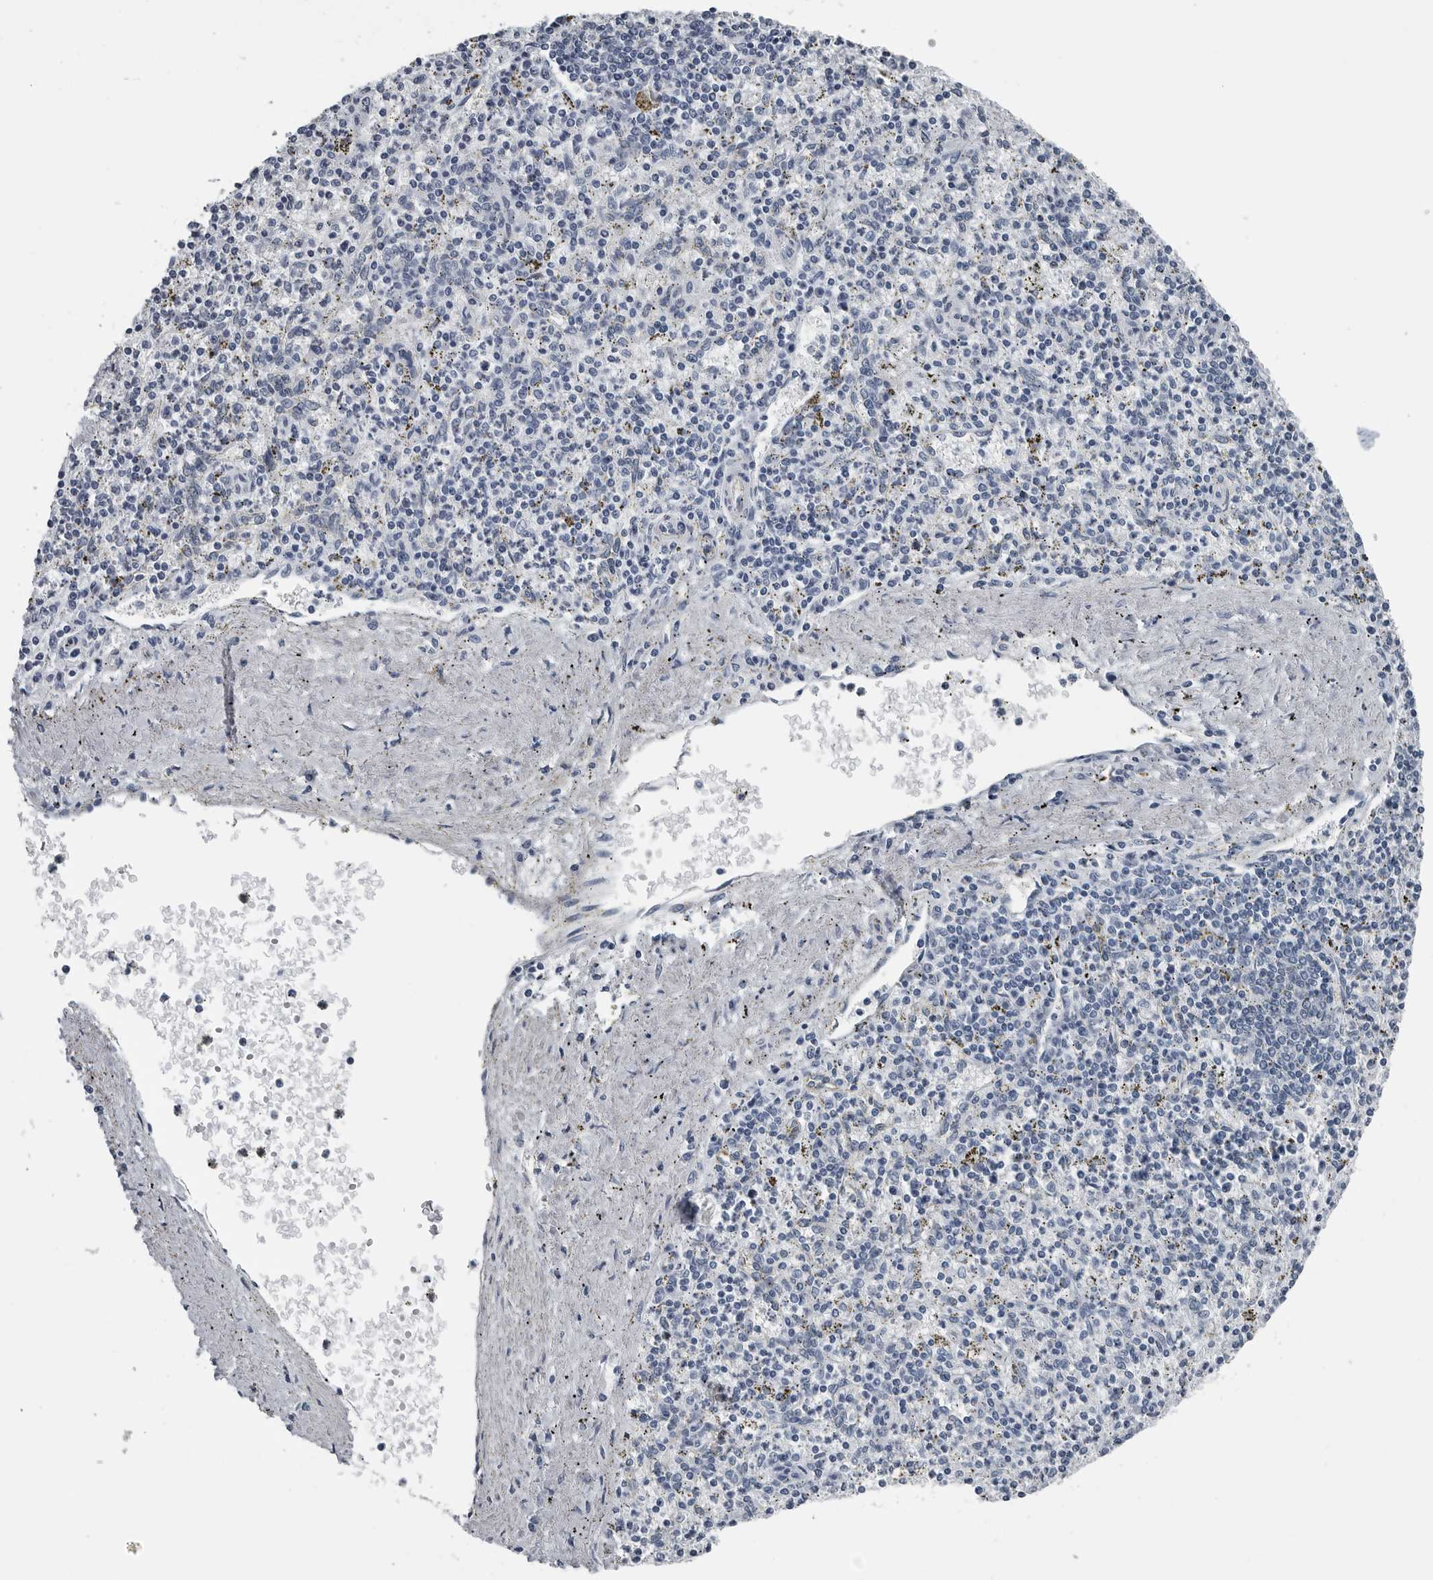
{"staining": {"intensity": "negative", "quantity": "none", "location": "none"}, "tissue": "spleen", "cell_type": "Cells in red pulp", "image_type": "normal", "snomed": [{"axis": "morphology", "description": "Normal tissue, NOS"}, {"axis": "topography", "description": "Spleen"}], "caption": "Spleen stained for a protein using immunohistochemistry (IHC) shows no staining cells in red pulp.", "gene": "SPINK1", "patient": {"sex": "male", "age": 72}}